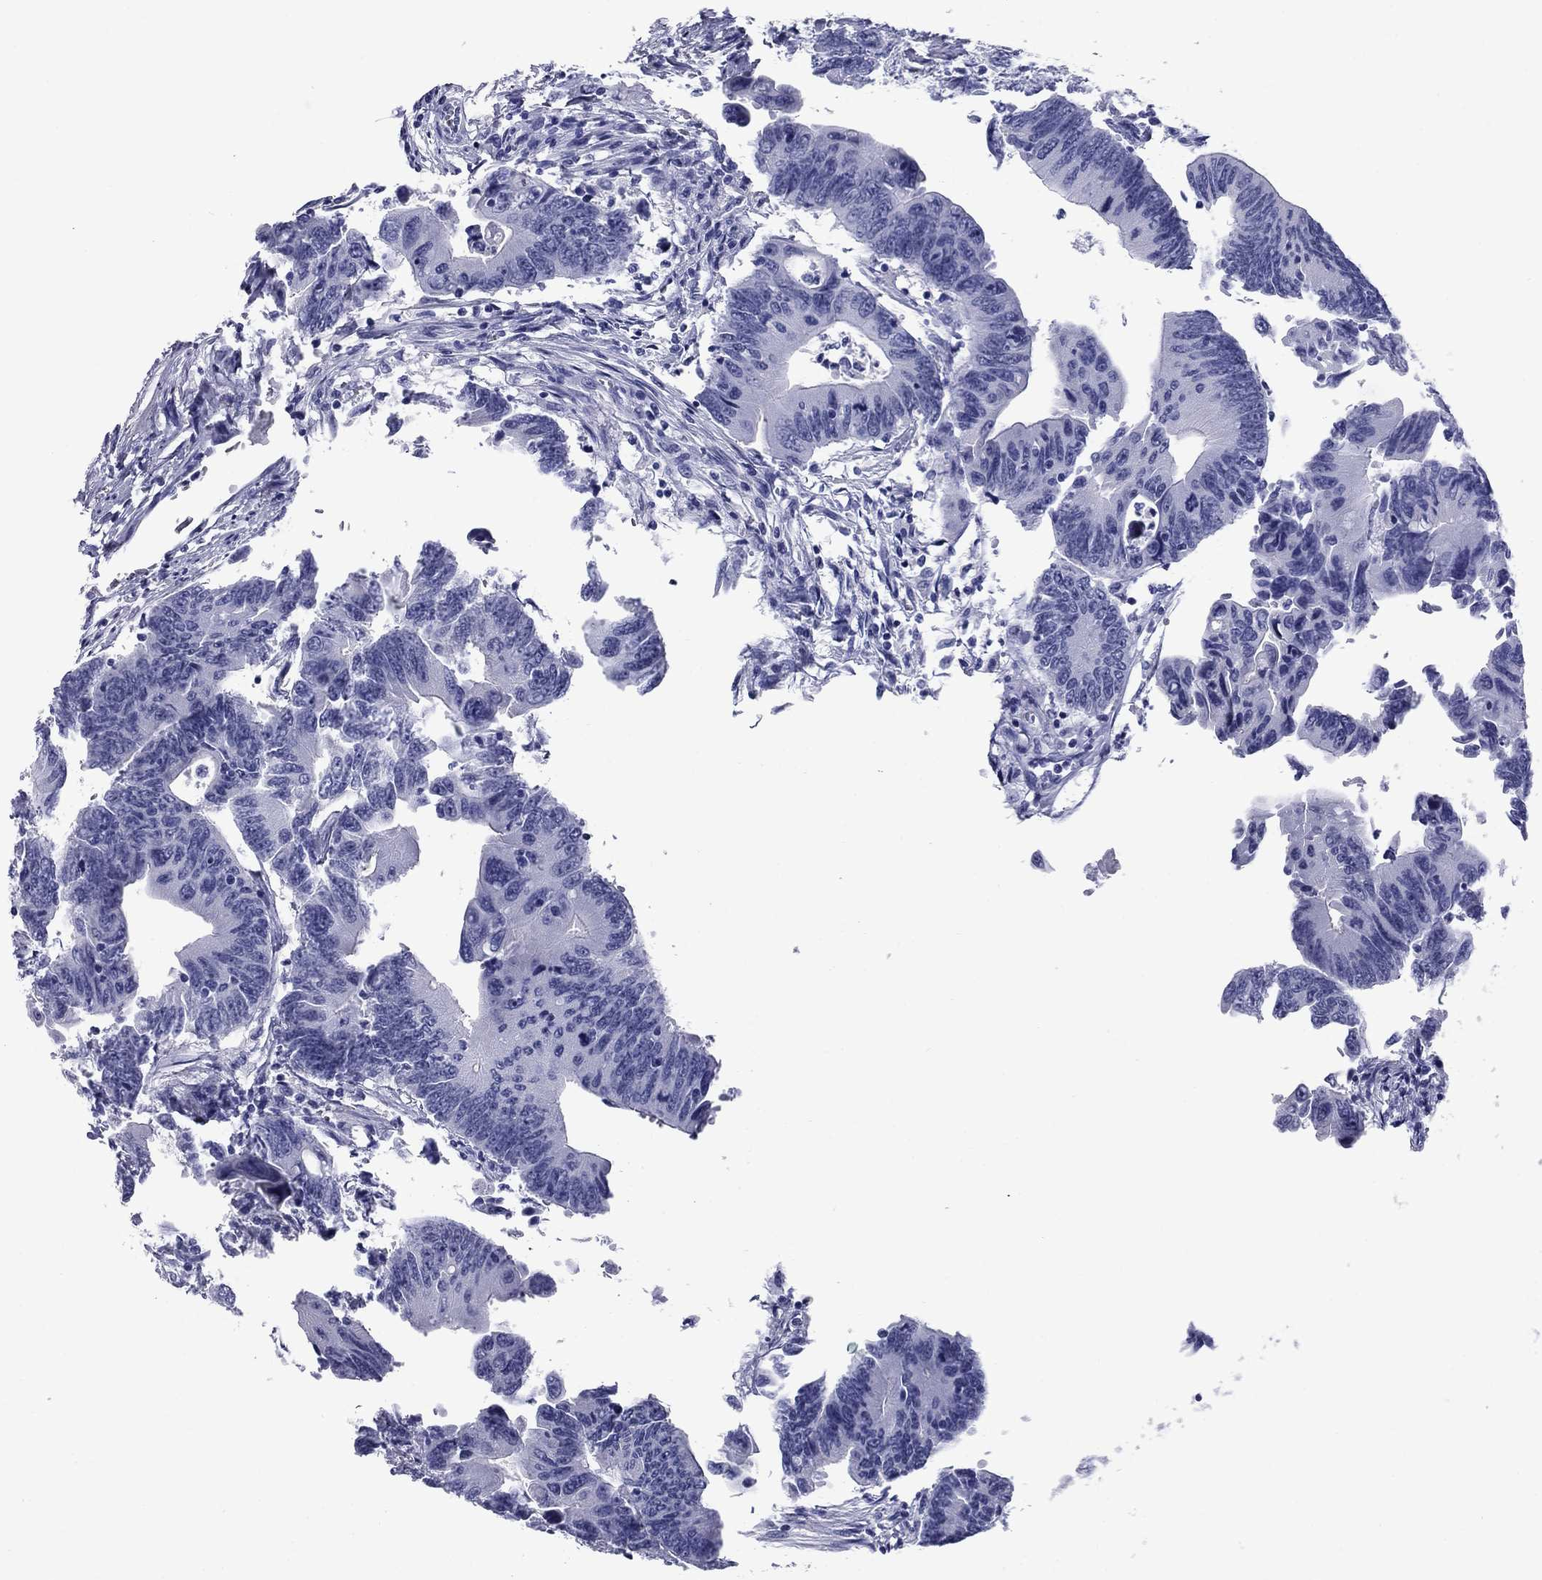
{"staining": {"intensity": "negative", "quantity": "none", "location": "none"}, "tissue": "colorectal cancer", "cell_type": "Tumor cells", "image_type": "cancer", "snomed": [{"axis": "morphology", "description": "Adenocarcinoma, NOS"}, {"axis": "topography", "description": "Colon"}], "caption": "Colorectal adenocarcinoma was stained to show a protein in brown. There is no significant staining in tumor cells.", "gene": "NPPA", "patient": {"sex": "female", "age": 90}}